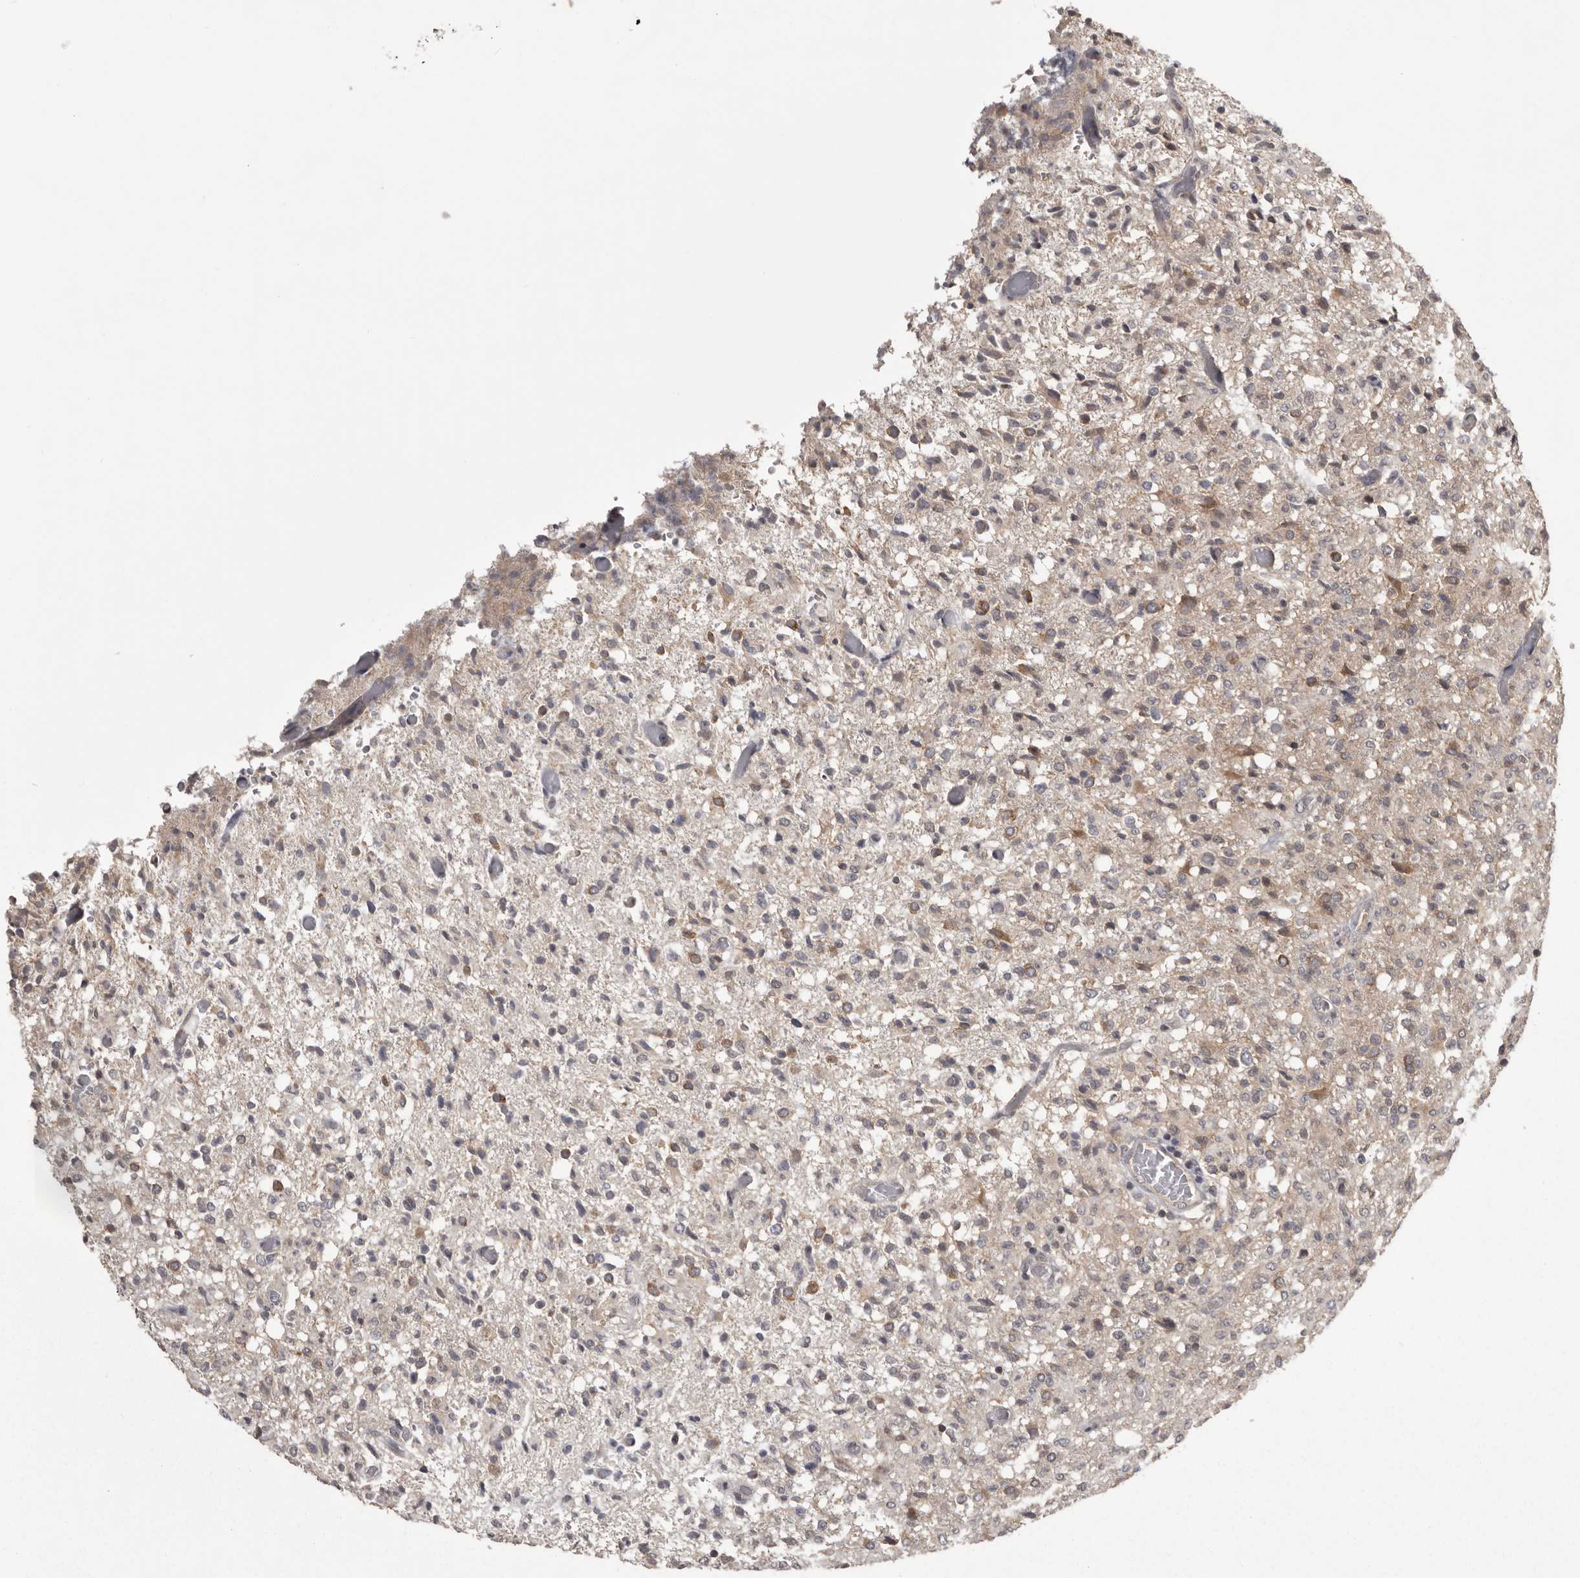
{"staining": {"intensity": "weak", "quantity": "25%-75%", "location": "cytoplasmic/membranous"}, "tissue": "glioma", "cell_type": "Tumor cells", "image_type": "cancer", "snomed": [{"axis": "morphology", "description": "Glioma, malignant, High grade"}, {"axis": "topography", "description": "Brain"}], "caption": "Immunohistochemical staining of high-grade glioma (malignant) displays low levels of weak cytoplasmic/membranous protein staining in approximately 25%-75% of tumor cells.", "gene": "DARS1", "patient": {"sex": "female", "age": 57}}